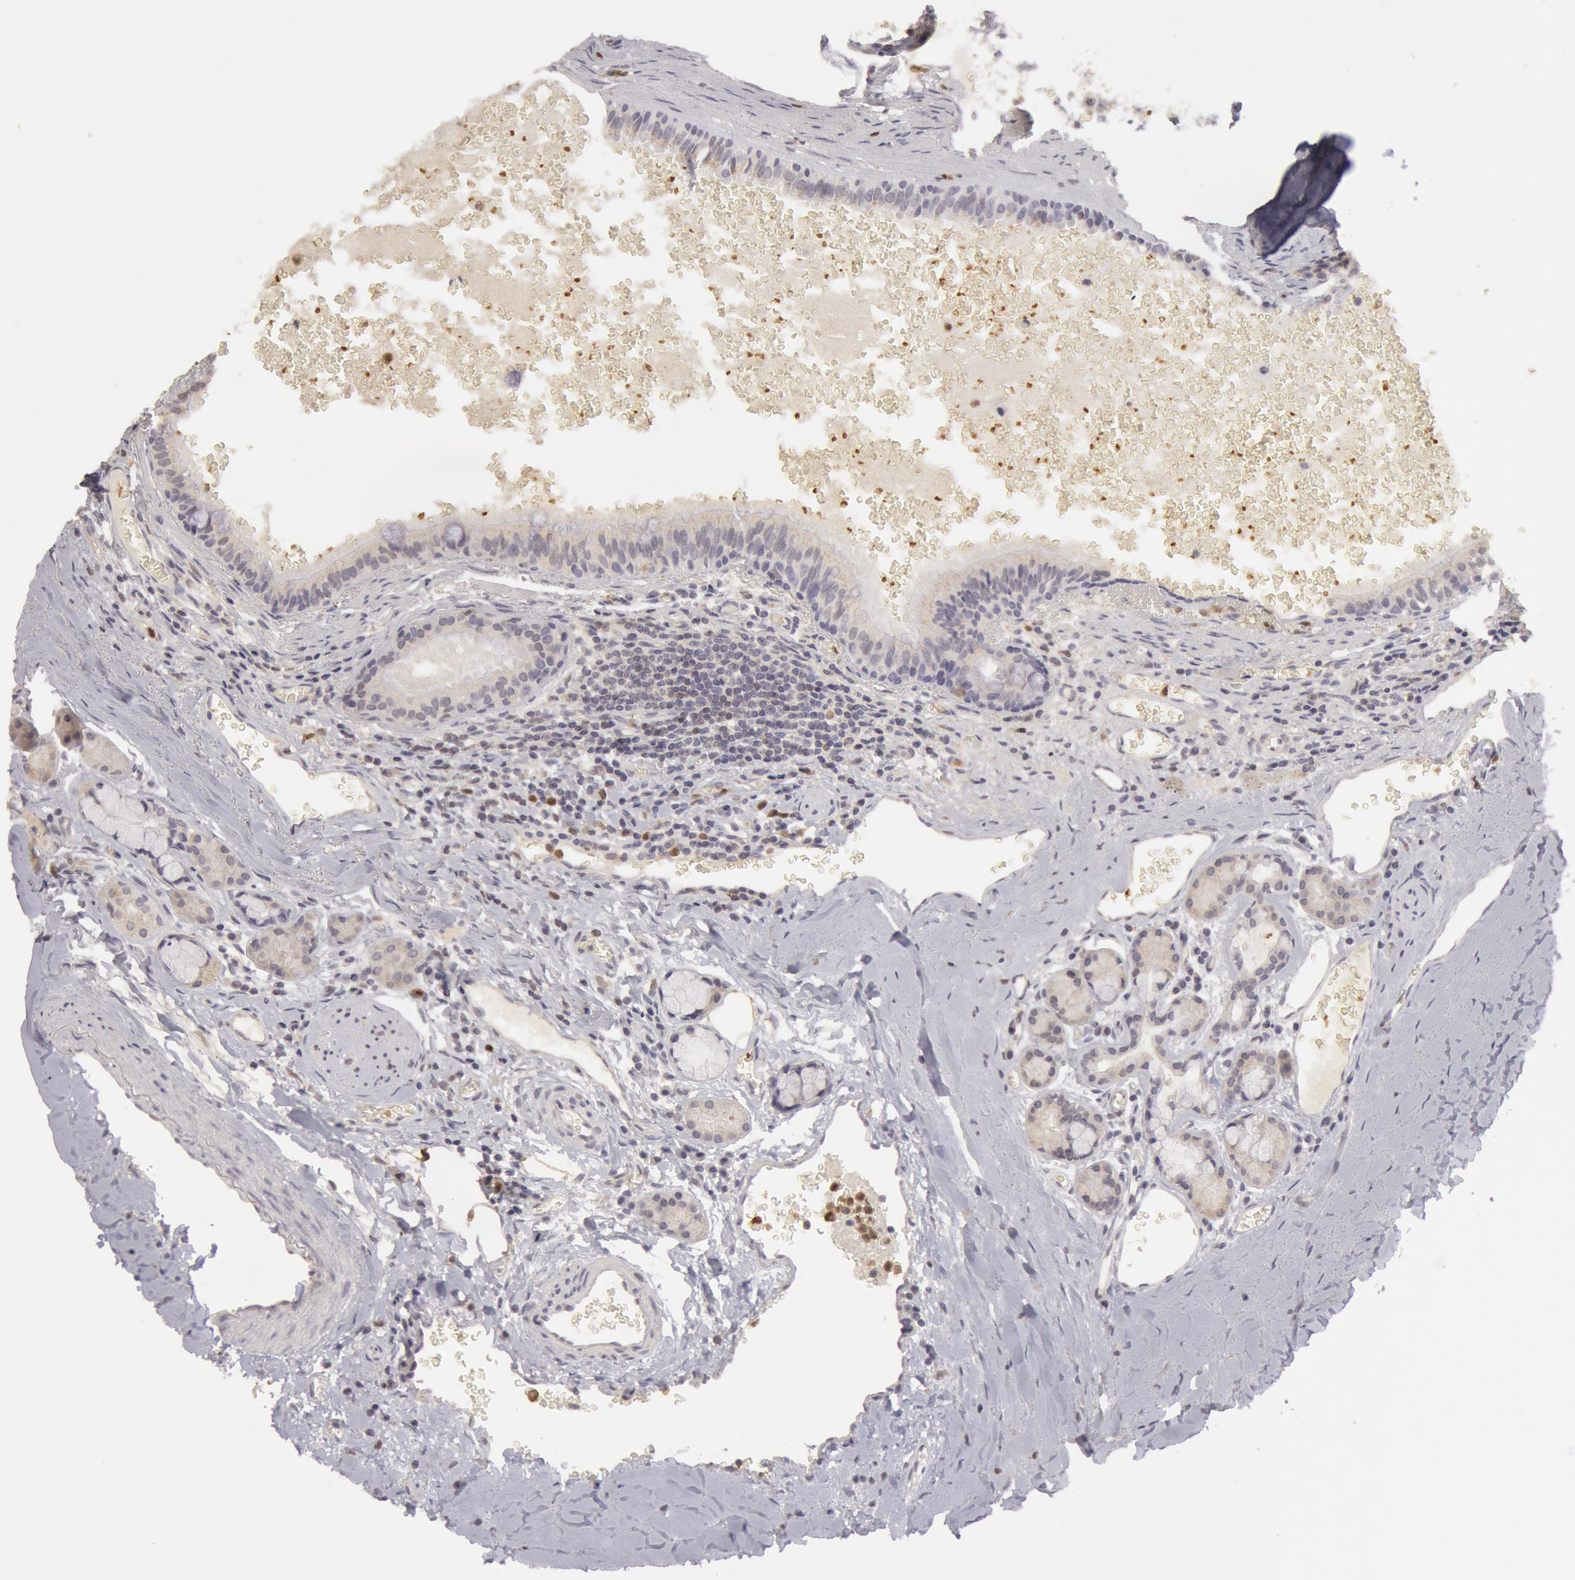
{"staining": {"intensity": "weak", "quantity": ">75%", "location": "cytoplasmic/membranous"}, "tissue": "carcinoid", "cell_type": "Tumor cells", "image_type": "cancer", "snomed": [{"axis": "morphology", "description": "Carcinoid, malignant, NOS"}, {"axis": "topography", "description": "Bronchus"}], "caption": "Immunohistochemistry (IHC) (DAB) staining of carcinoid reveals weak cytoplasmic/membranous protein expression in about >75% of tumor cells. Using DAB (brown) and hematoxylin (blue) stains, captured at high magnification using brightfield microscopy.", "gene": "CAT", "patient": {"sex": "male", "age": 55}}